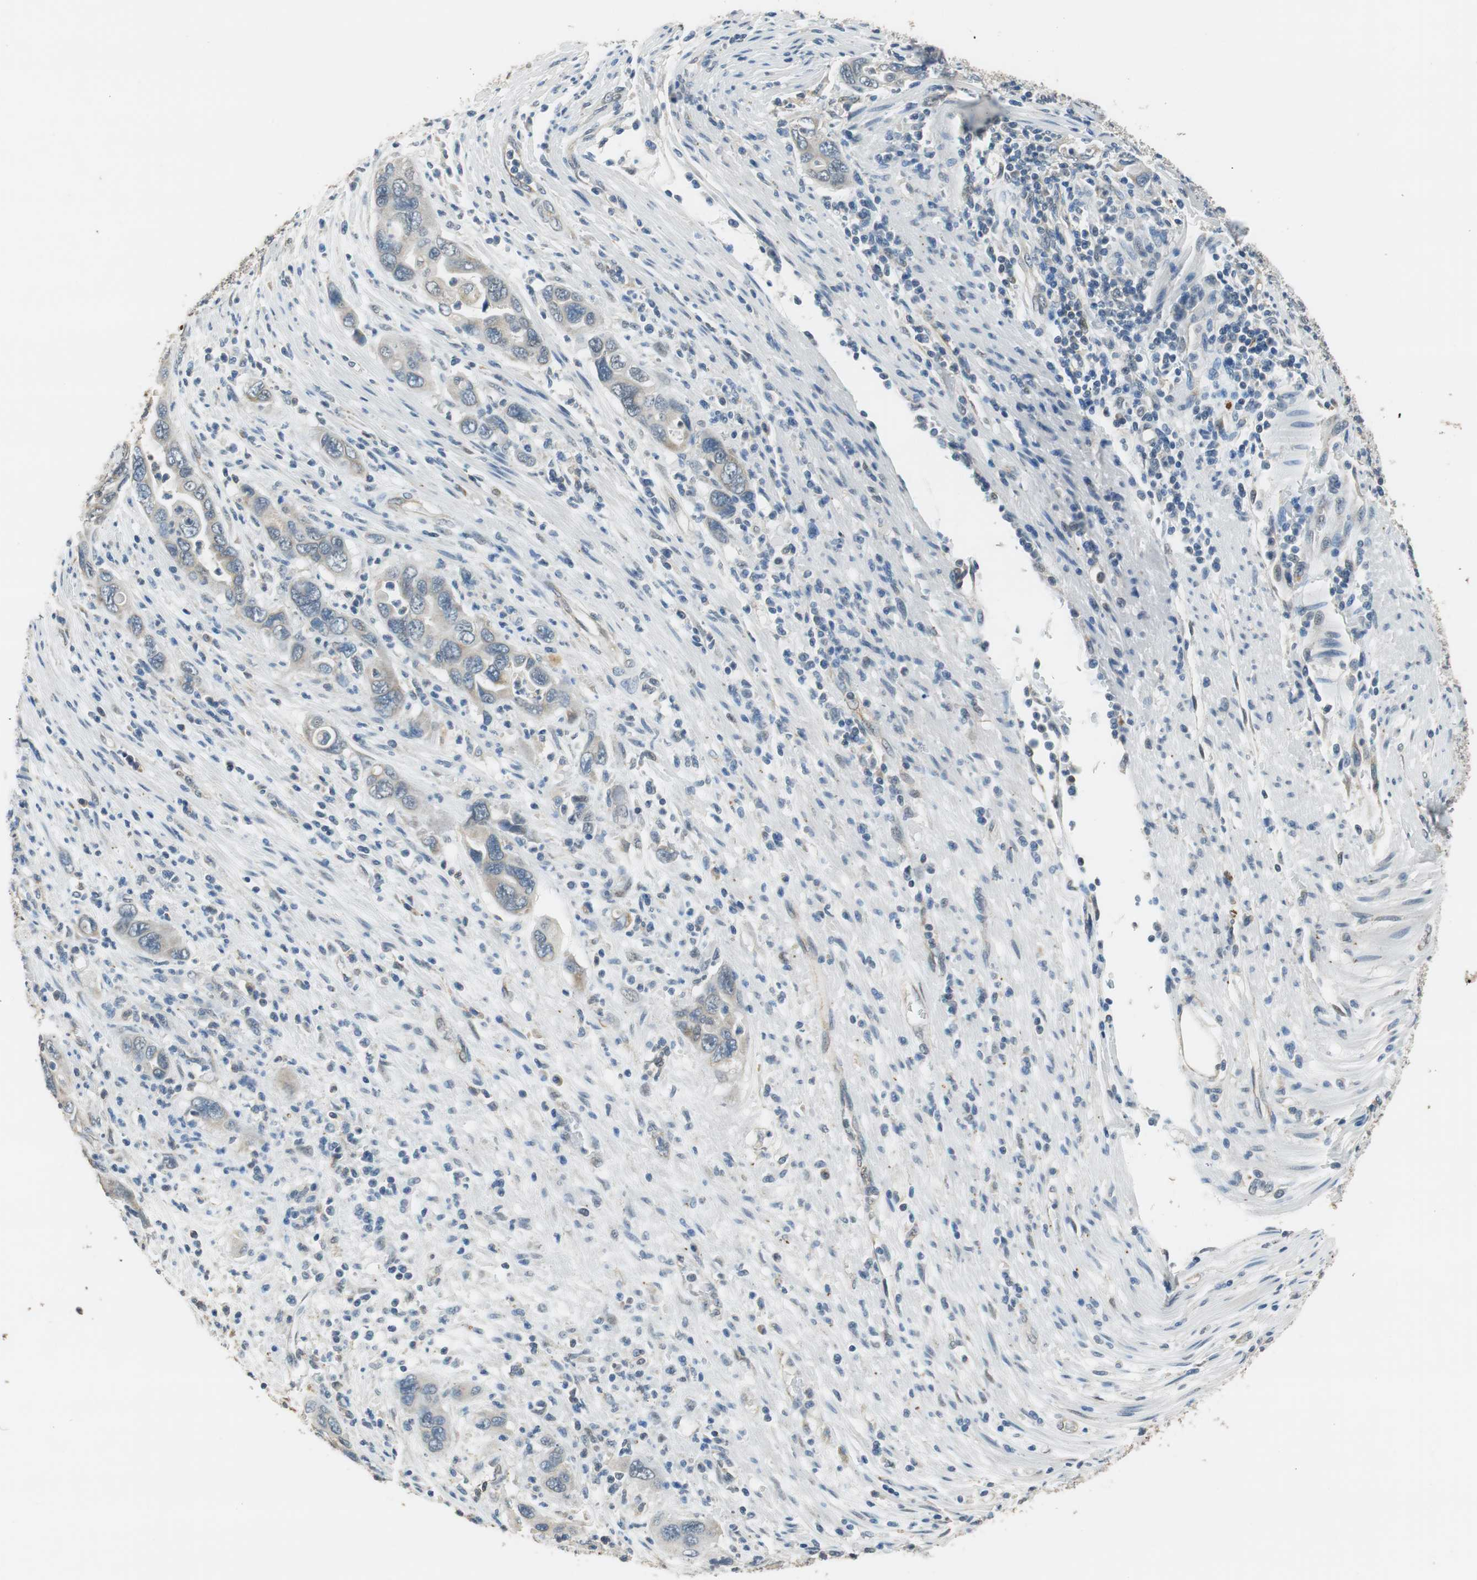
{"staining": {"intensity": "moderate", "quantity": "<25%", "location": "cytoplasmic/membranous"}, "tissue": "pancreatic cancer", "cell_type": "Tumor cells", "image_type": "cancer", "snomed": [{"axis": "morphology", "description": "Adenocarcinoma, NOS"}, {"axis": "topography", "description": "Pancreas"}], "caption": "This image displays adenocarcinoma (pancreatic) stained with immunohistochemistry (IHC) to label a protein in brown. The cytoplasmic/membranous of tumor cells show moderate positivity for the protein. Nuclei are counter-stained blue.", "gene": "ALDH4A1", "patient": {"sex": "female", "age": 71}}